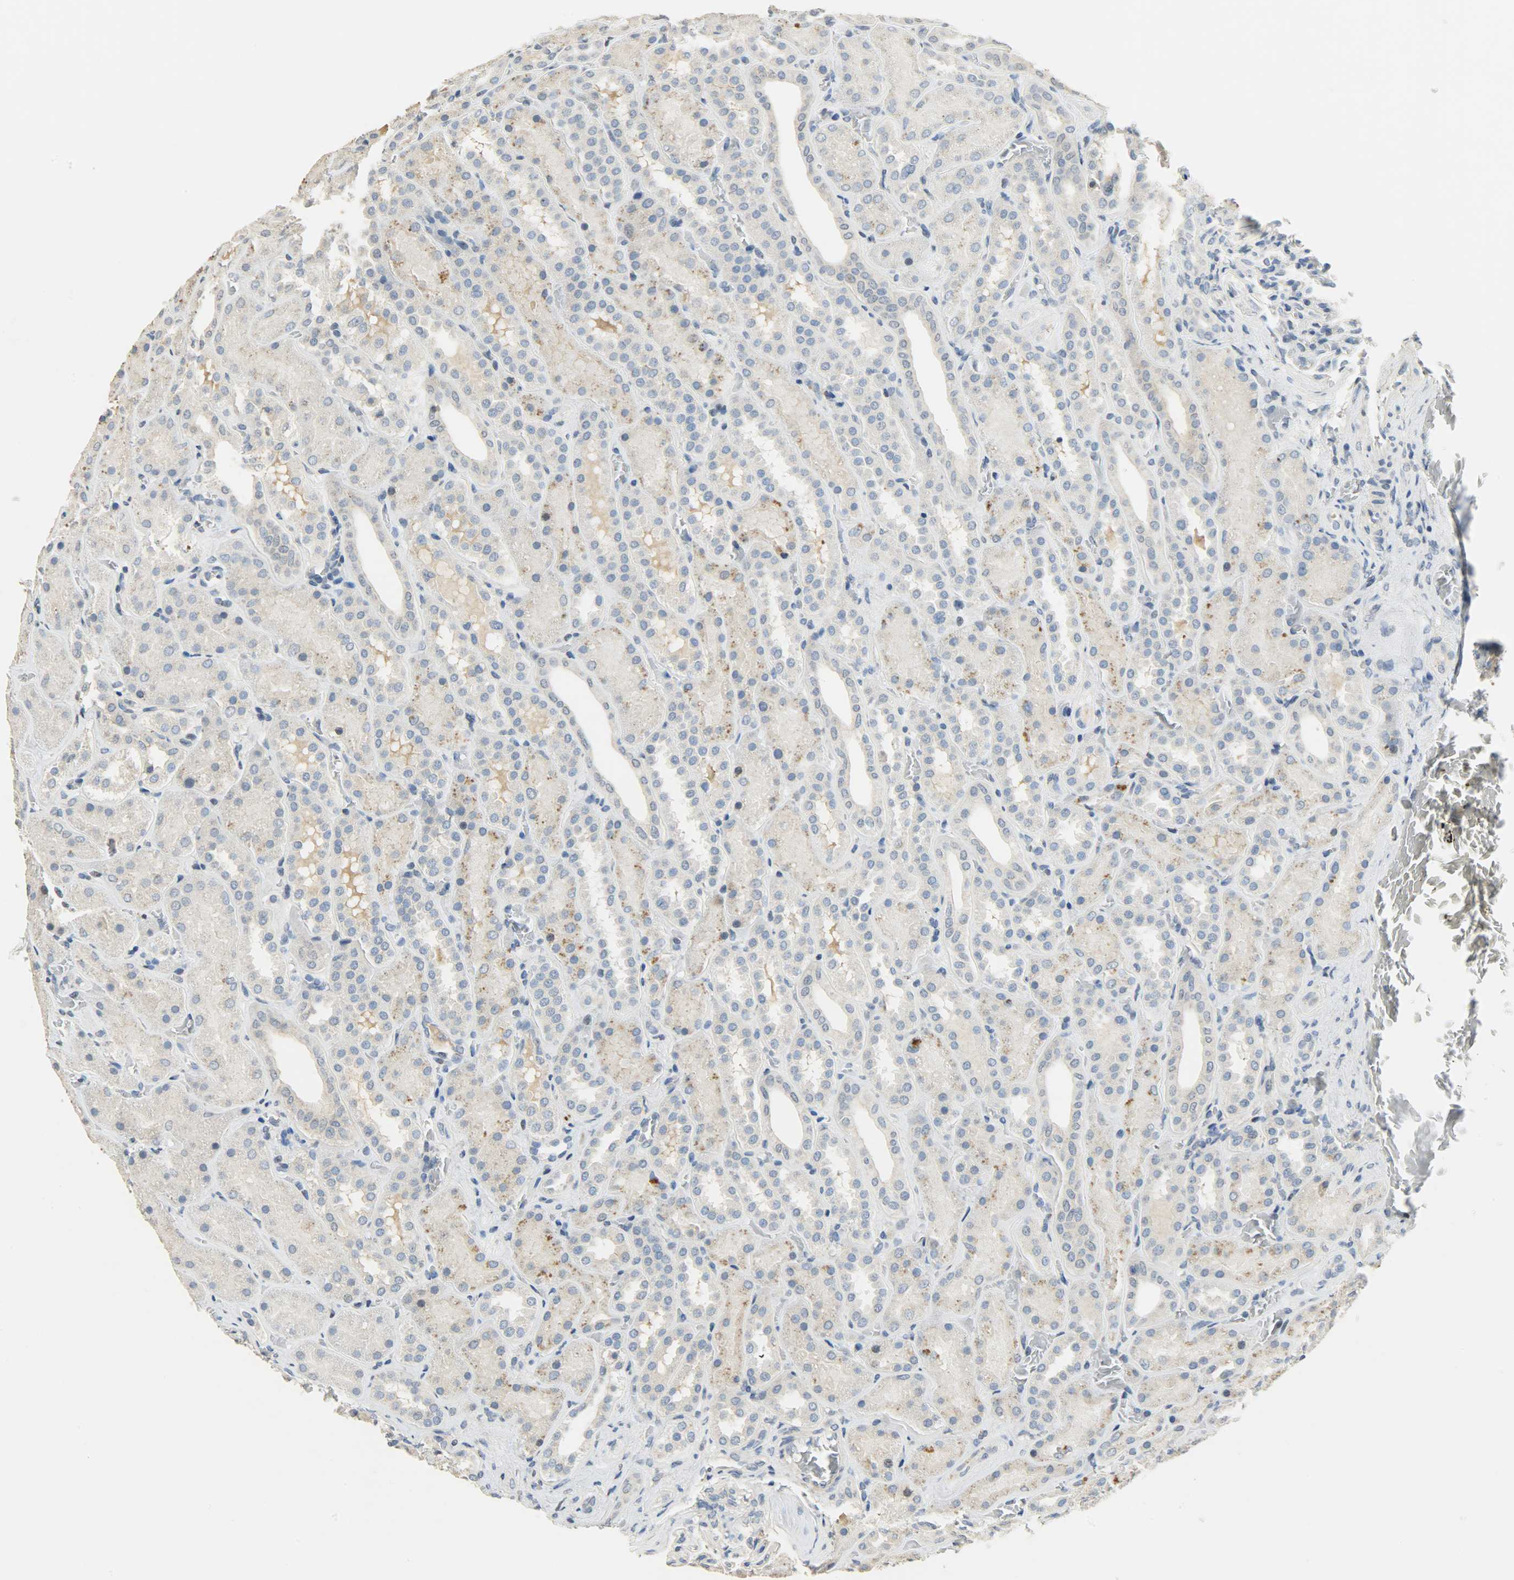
{"staining": {"intensity": "negative", "quantity": "none", "location": "none"}, "tissue": "kidney", "cell_type": "Cells in glomeruli", "image_type": "normal", "snomed": [{"axis": "morphology", "description": "Normal tissue, NOS"}, {"axis": "topography", "description": "Kidney"}], "caption": "Cells in glomeruli are negative for protein expression in normal human kidney. The staining is performed using DAB brown chromogen with nuclei counter-stained in using hematoxylin.", "gene": "DNAJB6", "patient": {"sex": "male", "age": 28}}